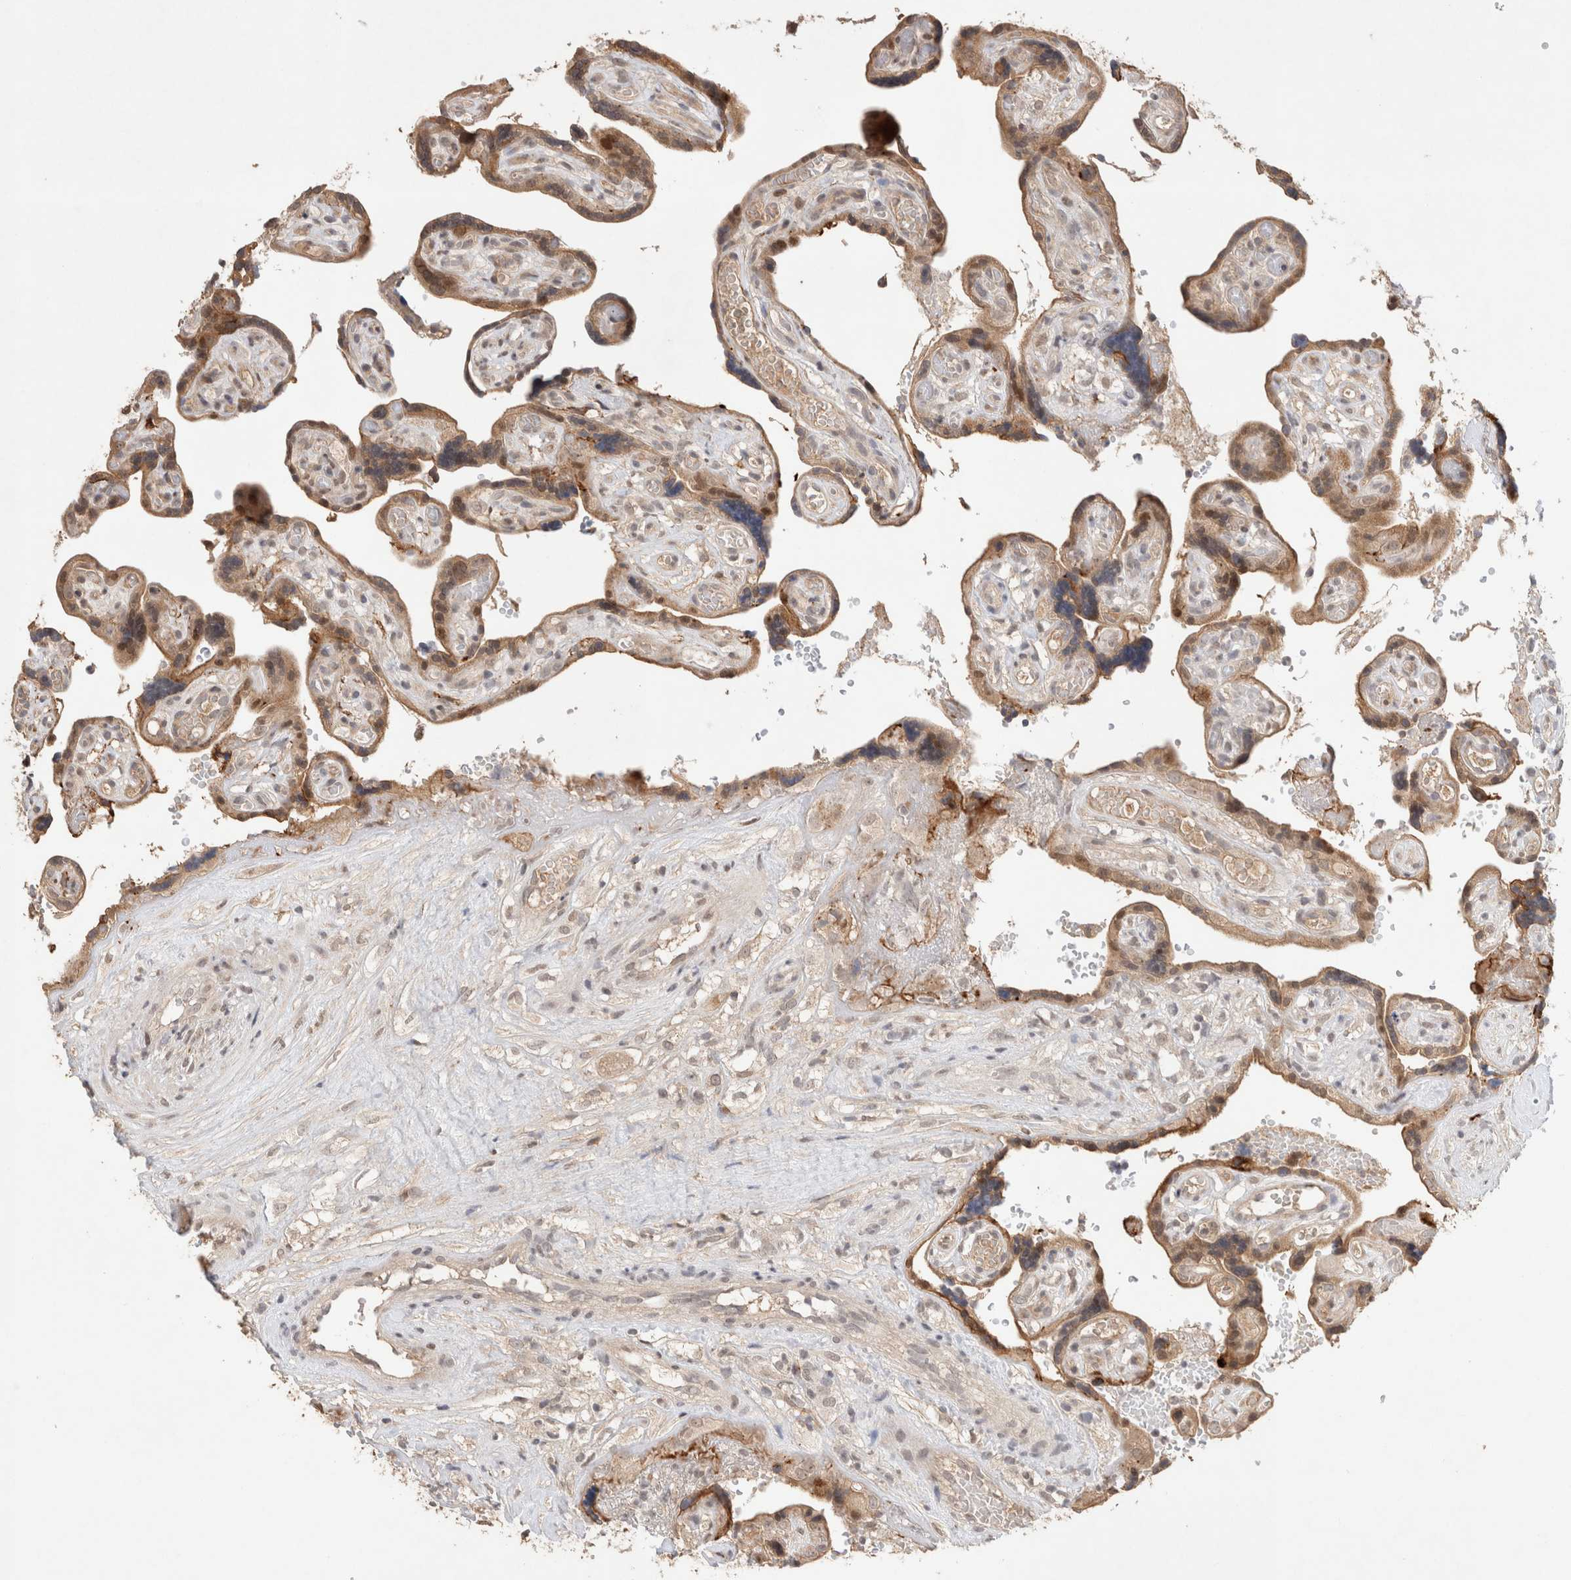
{"staining": {"intensity": "moderate", "quantity": ">75%", "location": "cytoplasmic/membranous,nuclear"}, "tissue": "placenta", "cell_type": "Decidual cells", "image_type": "normal", "snomed": [{"axis": "morphology", "description": "Normal tissue, NOS"}, {"axis": "topography", "description": "Placenta"}], "caption": "Immunohistochemistry photomicrograph of unremarkable placenta stained for a protein (brown), which displays medium levels of moderate cytoplasmic/membranous,nuclear expression in approximately >75% of decidual cells.", "gene": "SYDE2", "patient": {"sex": "female", "age": 30}}